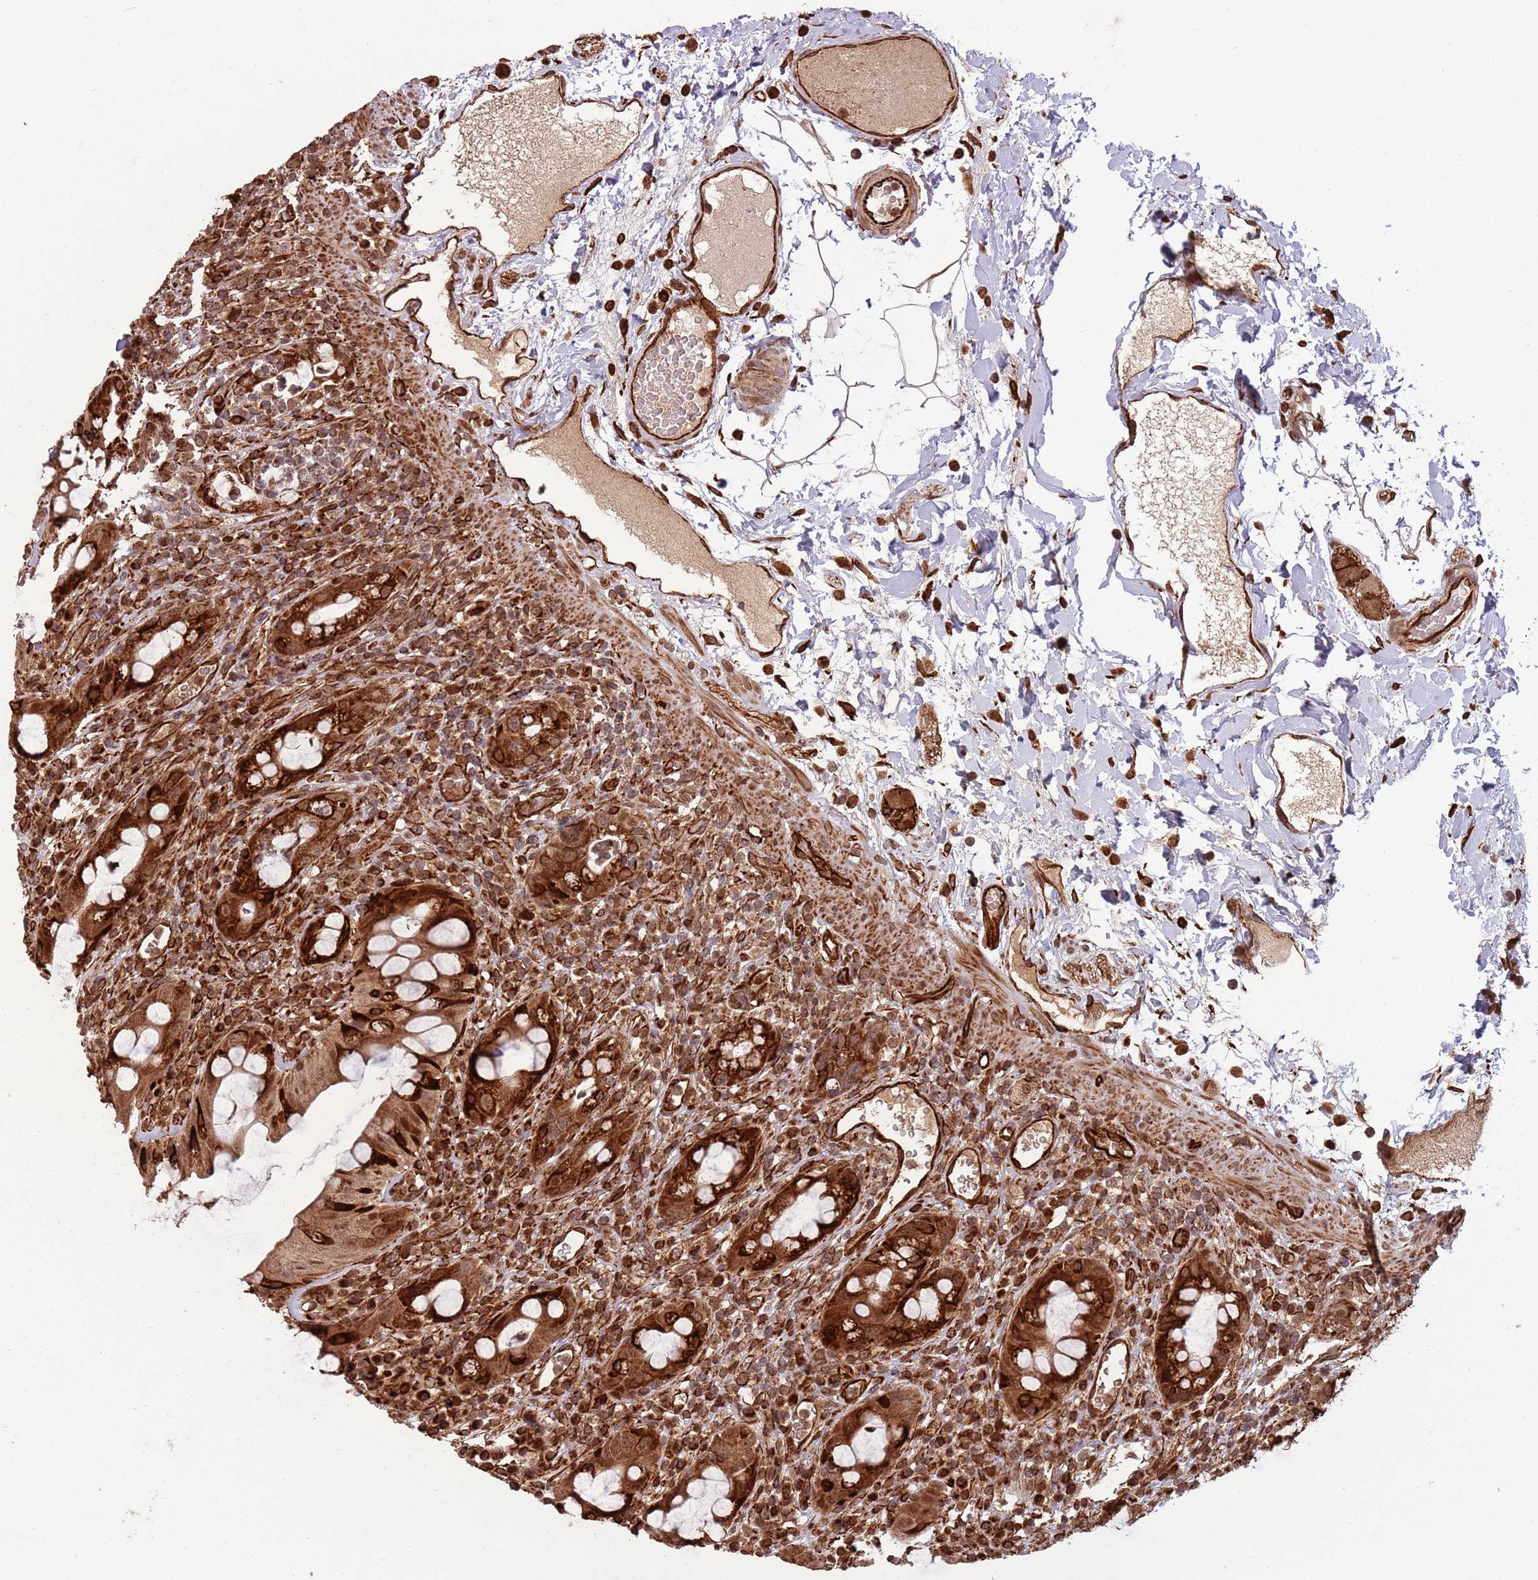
{"staining": {"intensity": "strong", "quantity": ">75%", "location": "cytoplasmic/membranous,nuclear"}, "tissue": "rectum", "cell_type": "Glandular cells", "image_type": "normal", "snomed": [{"axis": "morphology", "description": "Normal tissue, NOS"}, {"axis": "topography", "description": "Rectum"}], "caption": "High-magnification brightfield microscopy of unremarkable rectum stained with DAB (3,3'-diaminobenzidine) (brown) and counterstained with hematoxylin (blue). glandular cells exhibit strong cytoplasmic/membranous,nuclear staining is present in about>75% of cells. The protein is shown in brown color, while the nuclei are stained blue.", "gene": "ADAMTS3", "patient": {"sex": "female", "age": 57}}